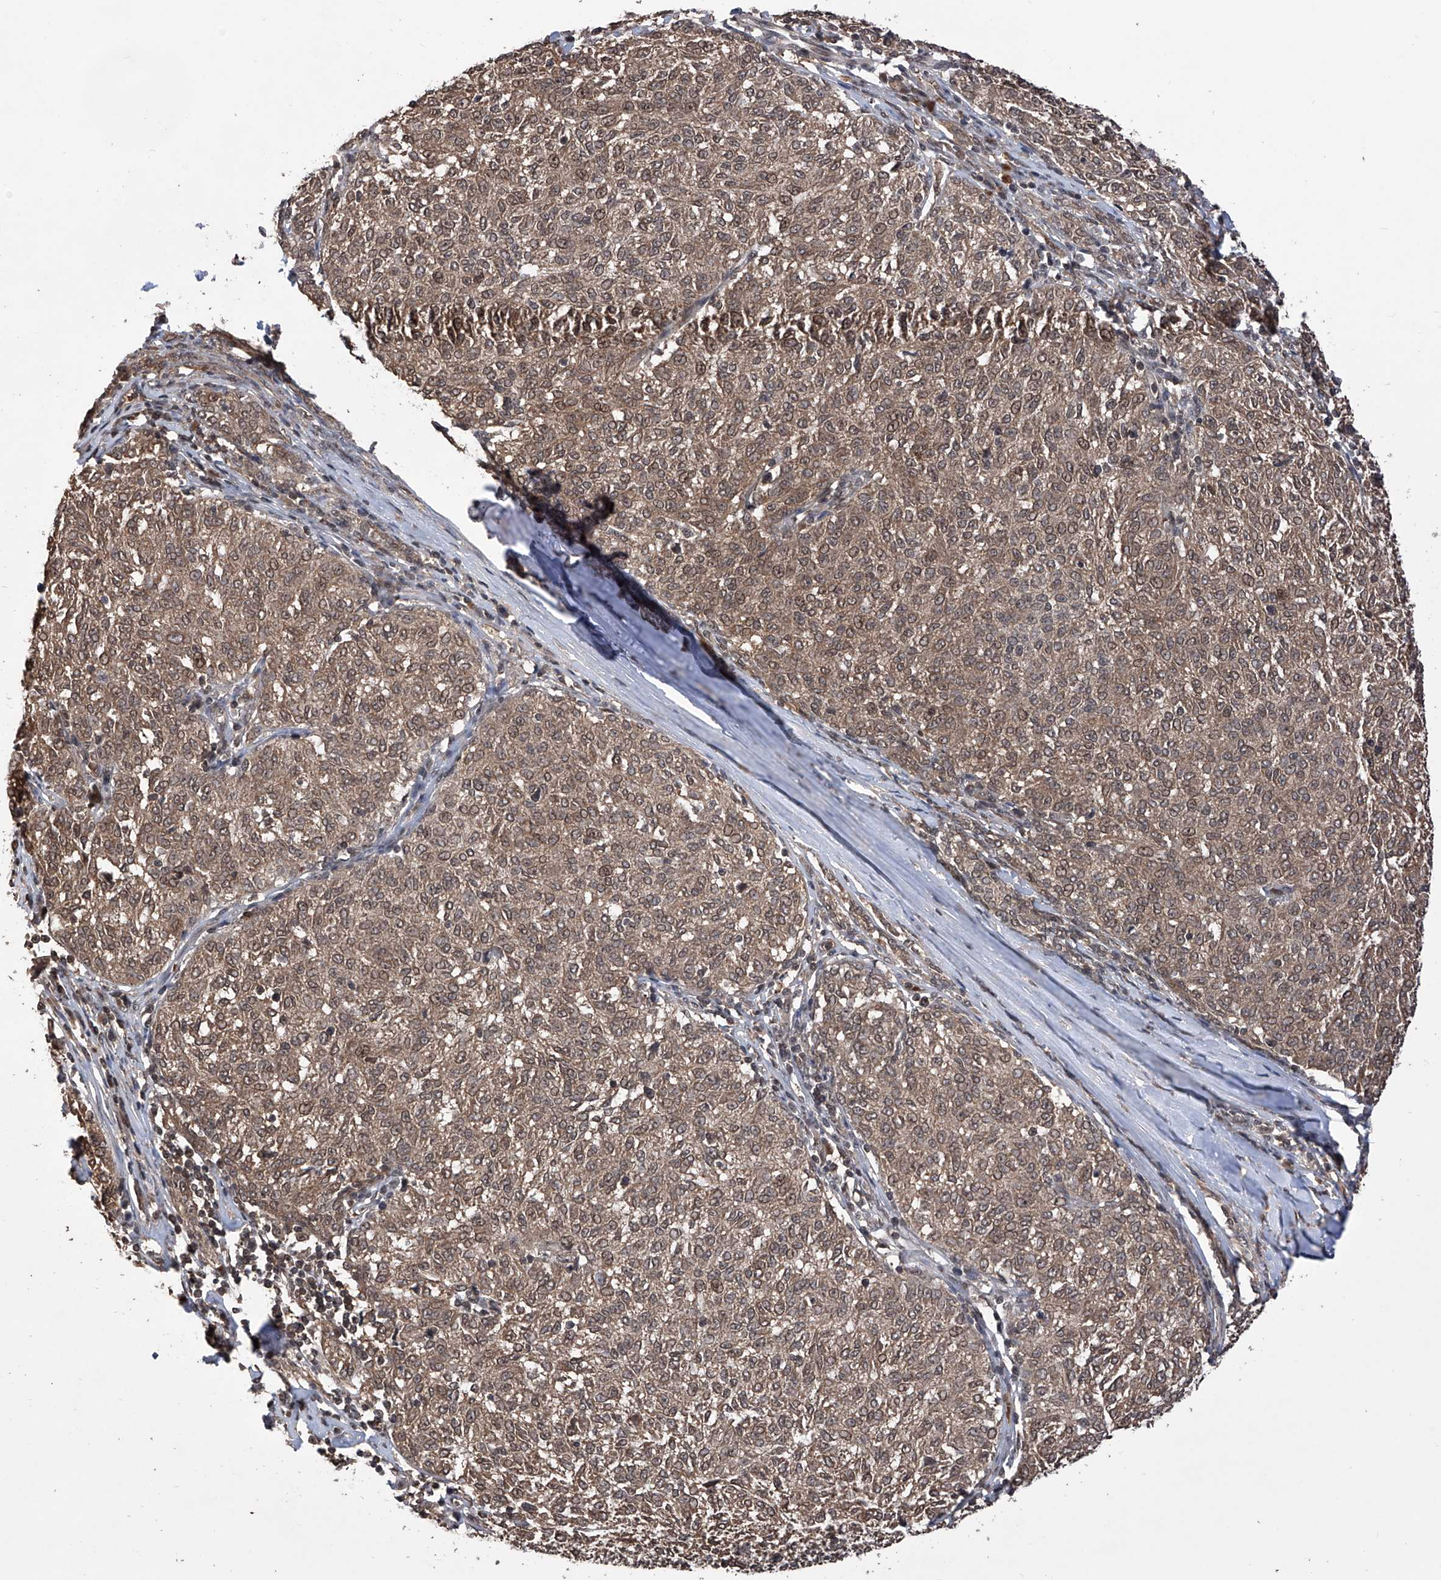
{"staining": {"intensity": "weak", "quantity": ">75%", "location": "cytoplasmic/membranous,nuclear"}, "tissue": "melanoma", "cell_type": "Tumor cells", "image_type": "cancer", "snomed": [{"axis": "morphology", "description": "Malignant melanoma, NOS"}, {"axis": "topography", "description": "Skin"}], "caption": "An IHC photomicrograph of tumor tissue is shown. Protein staining in brown labels weak cytoplasmic/membranous and nuclear positivity in melanoma within tumor cells. (DAB IHC, brown staining for protein, blue staining for nuclei).", "gene": "LYSMD4", "patient": {"sex": "female", "age": 72}}